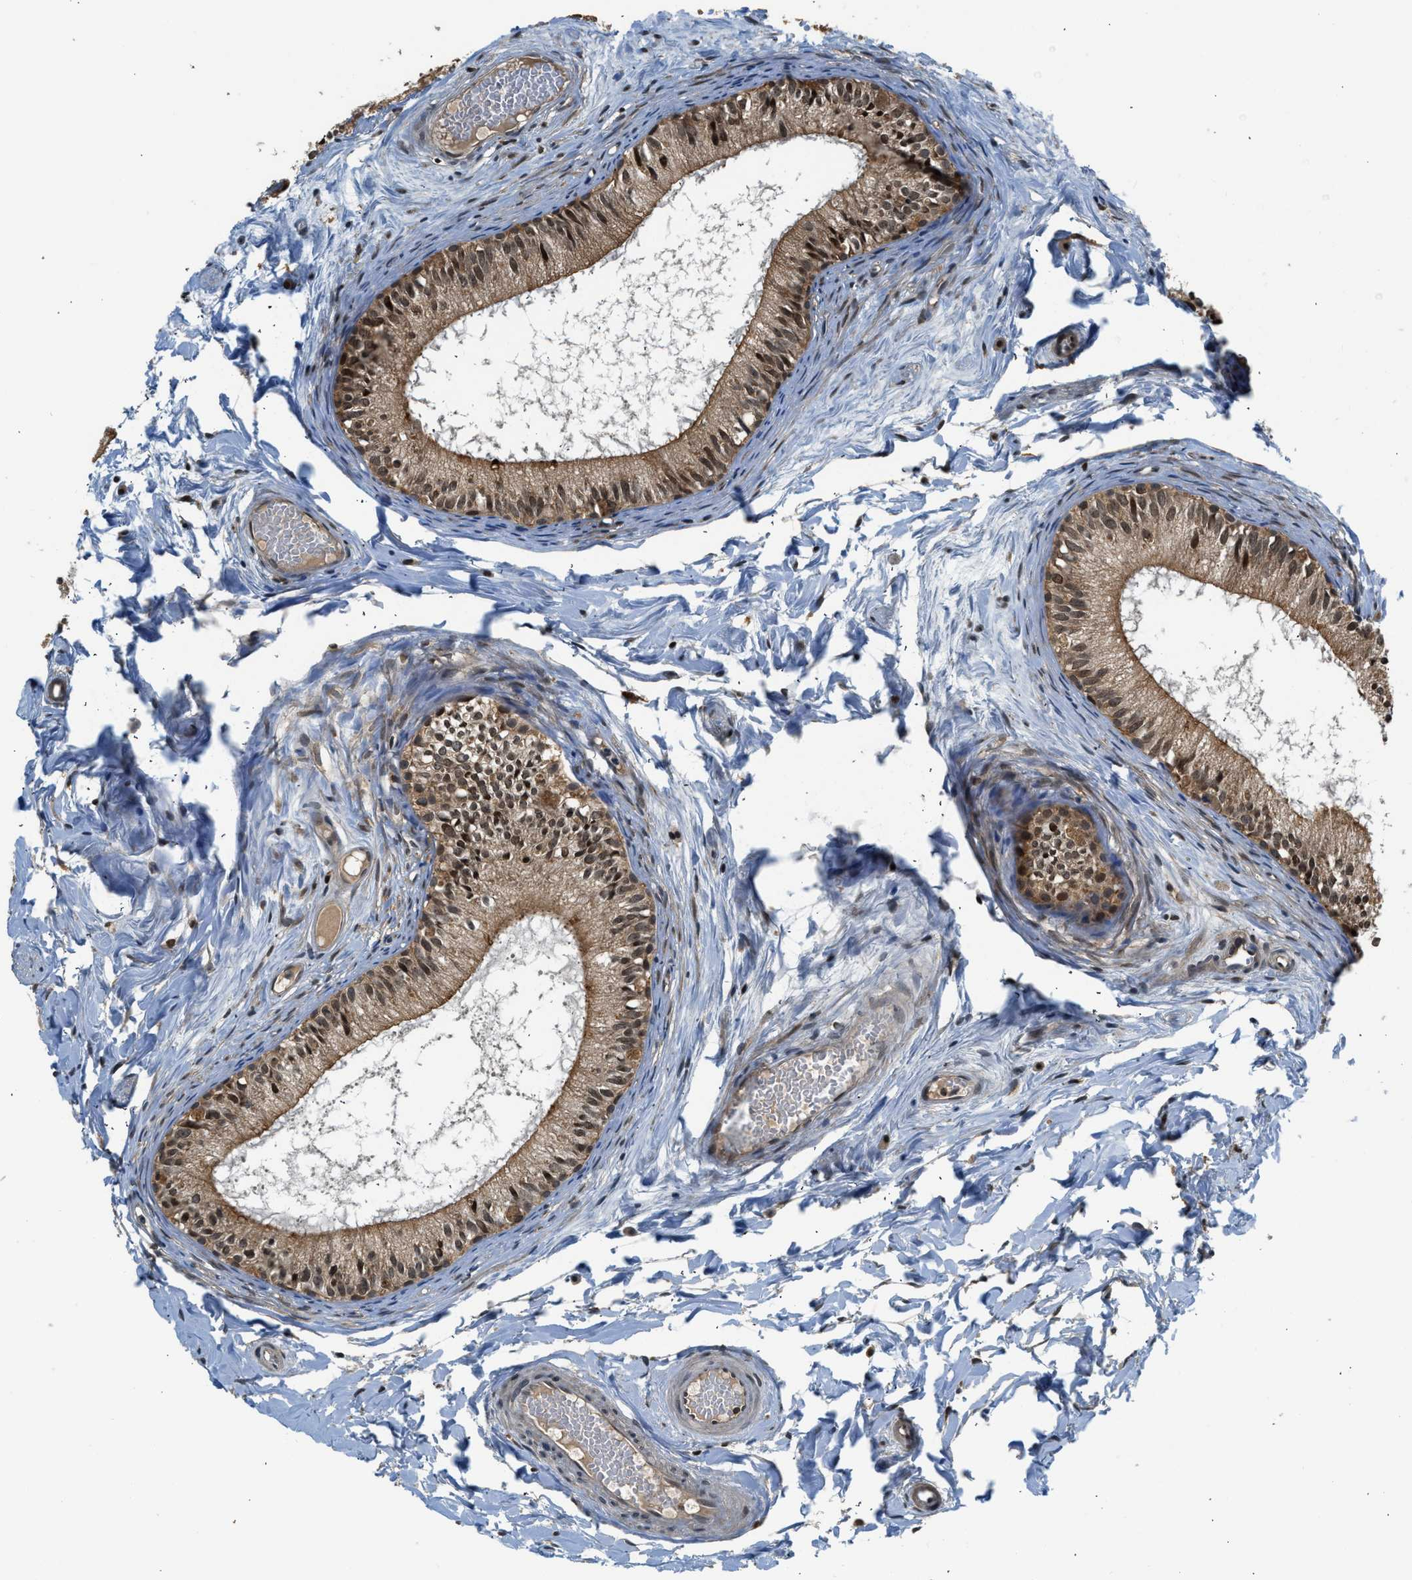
{"staining": {"intensity": "moderate", "quantity": ">75%", "location": "cytoplasmic/membranous,nuclear"}, "tissue": "epididymis", "cell_type": "Glandular cells", "image_type": "normal", "snomed": [{"axis": "morphology", "description": "Normal tissue, NOS"}, {"axis": "topography", "description": "Epididymis"}], "caption": "DAB immunohistochemical staining of unremarkable human epididymis displays moderate cytoplasmic/membranous,nuclear protein expression in about >75% of glandular cells. The protein of interest is stained brown, and the nuclei are stained in blue (DAB IHC with brightfield microscopy, high magnification).", "gene": "RETREG3", "patient": {"sex": "male", "age": 46}}